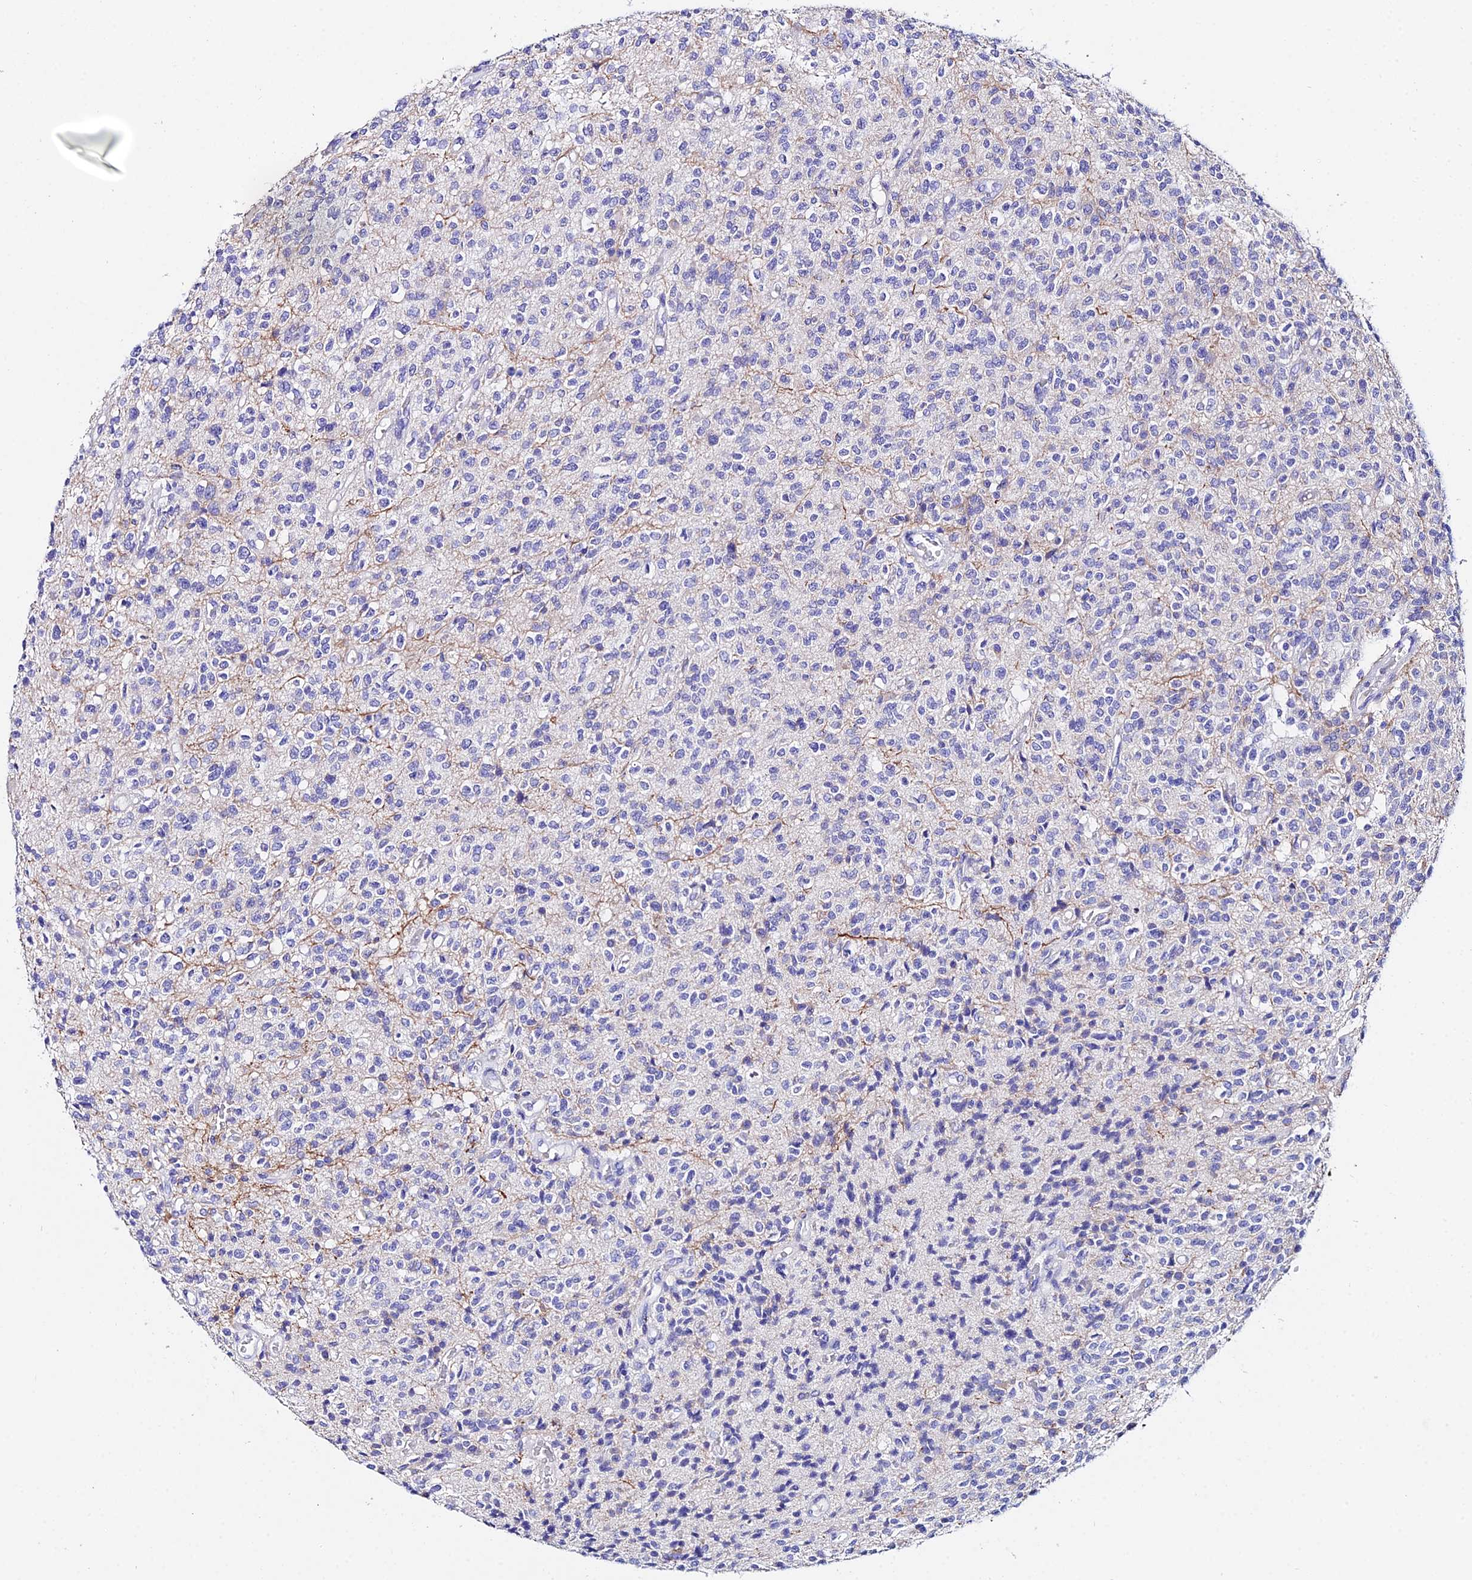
{"staining": {"intensity": "negative", "quantity": "none", "location": "none"}, "tissue": "glioma", "cell_type": "Tumor cells", "image_type": "cancer", "snomed": [{"axis": "morphology", "description": "Glioma, malignant, High grade"}, {"axis": "topography", "description": "Brain"}], "caption": "Glioma stained for a protein using immunohistochemistry exhibits no positivity tumor cells.", "gene": "CEP41", "patient": {"sex": "male", "age": 34}}